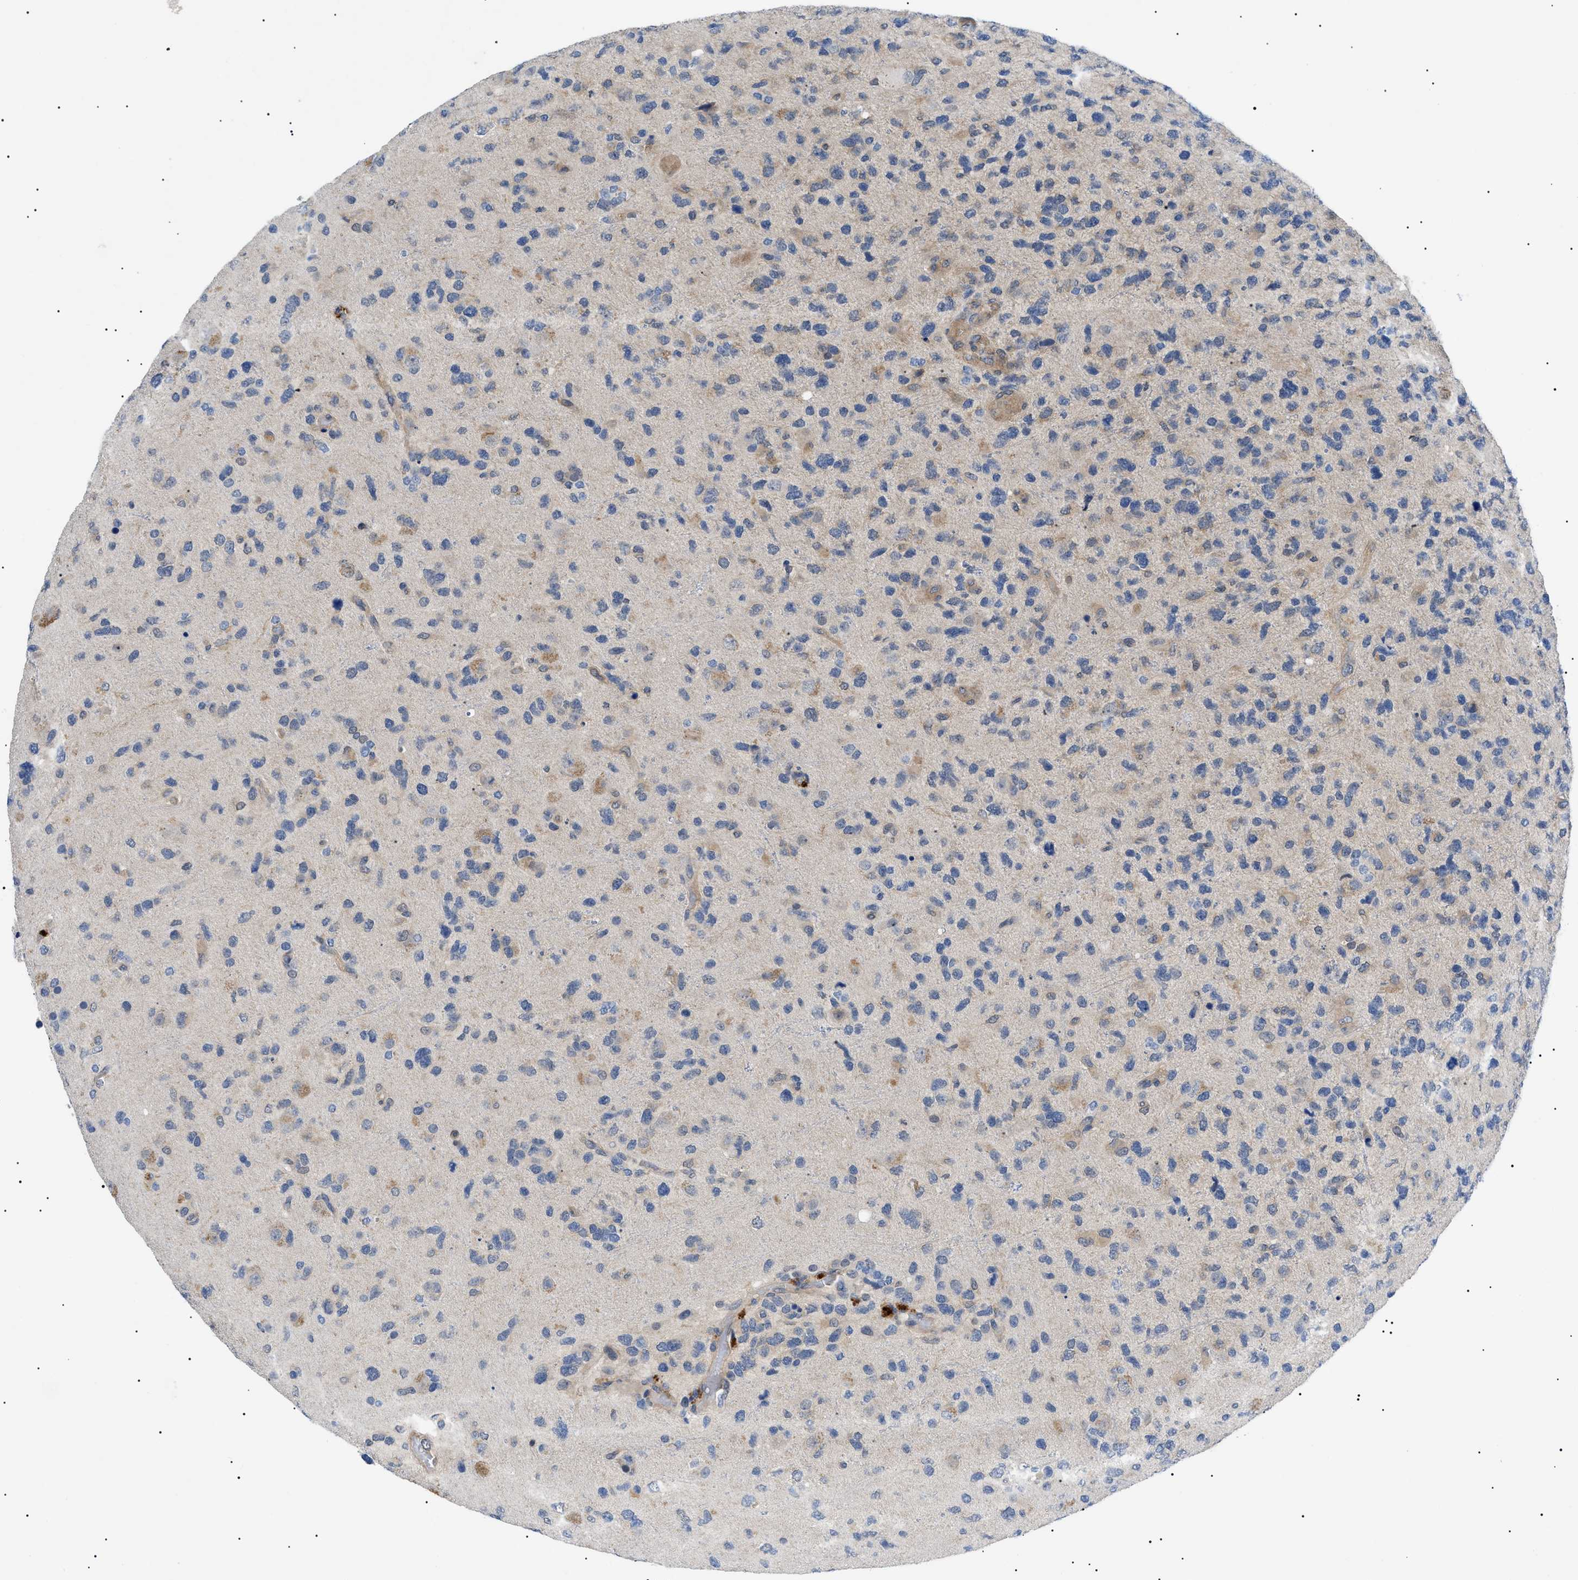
{"staining": {"intensity": "weak", "quantity": "25%-75%", "location": "cytoplasmic/membranous"}, "tissue": "glioma", "cell_type": "Tumor cells", "image_type": "cancer", "snomed": [{"axis": "morphology", "description": "Glioma, malignant, High grade"}, {"axis": "topography", "description": "Brain"}], "caption": "Human glioma stained with a brown dye displays weak cytoplasmic/membranous positive expression in approximately 25%-75% of tumor cells.", "gene": "RIPK1", "patient": {"sex": "female", "age": 58}}